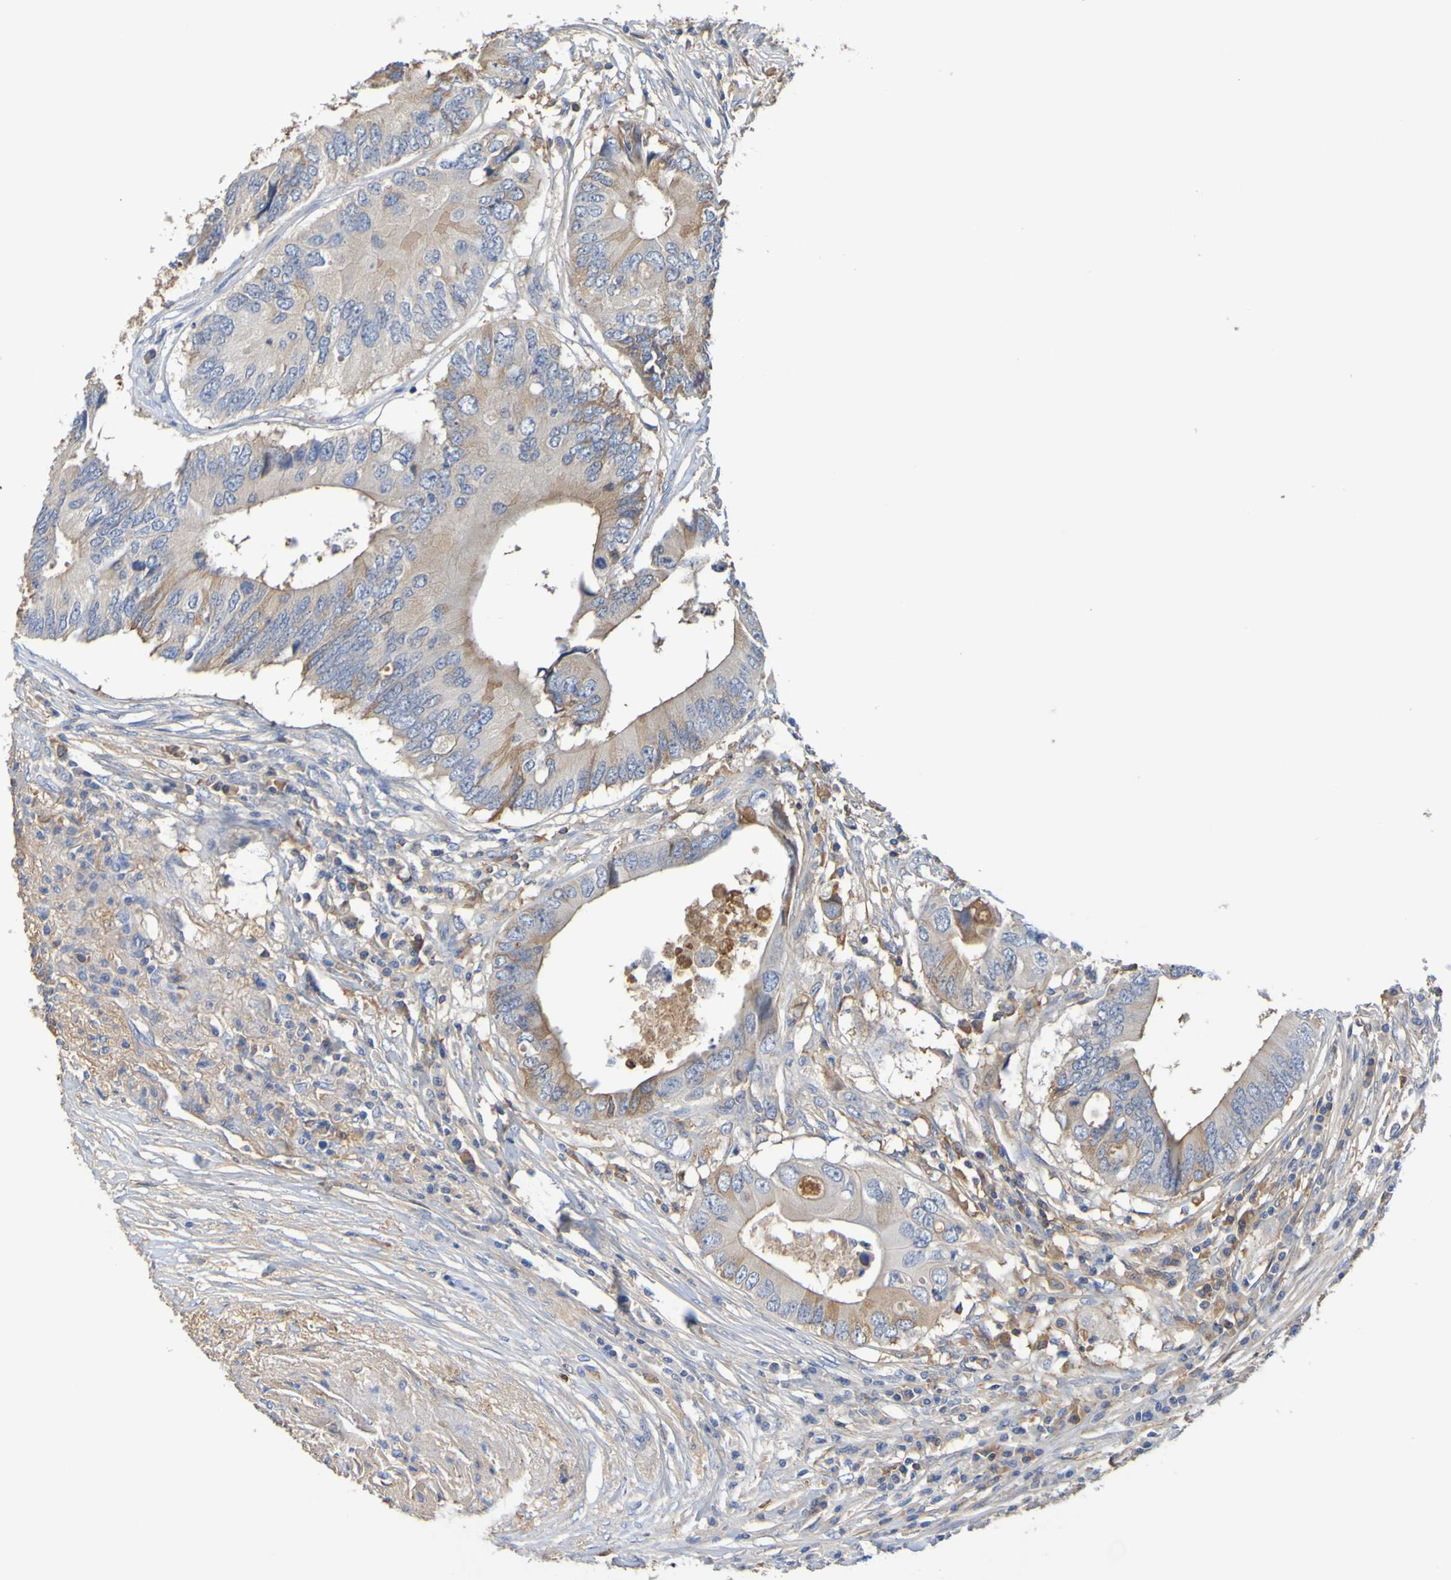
{"staining": {"intensity": "moderate", "quantity": ">75%", "location": "cytoplasmic/membranous"}, "tissue": "colorectal cancer", "cell_type": "Tumor cells", "image_type": "cancer", "snomed": [{"axis": "morphology", "description": "Adenocarcinoma, NOS"}, {"axis": "topography", "description": "Colon"}], "caption": "Adenocarcinoma (colorectal) tissue exhibits moderate cytoplasmic/membranous positivity in about >75% of tumor cells, visualized by immunohistochemistry.", "gene": "GAB3", "patient": {"sex": "male", "age": 71}}